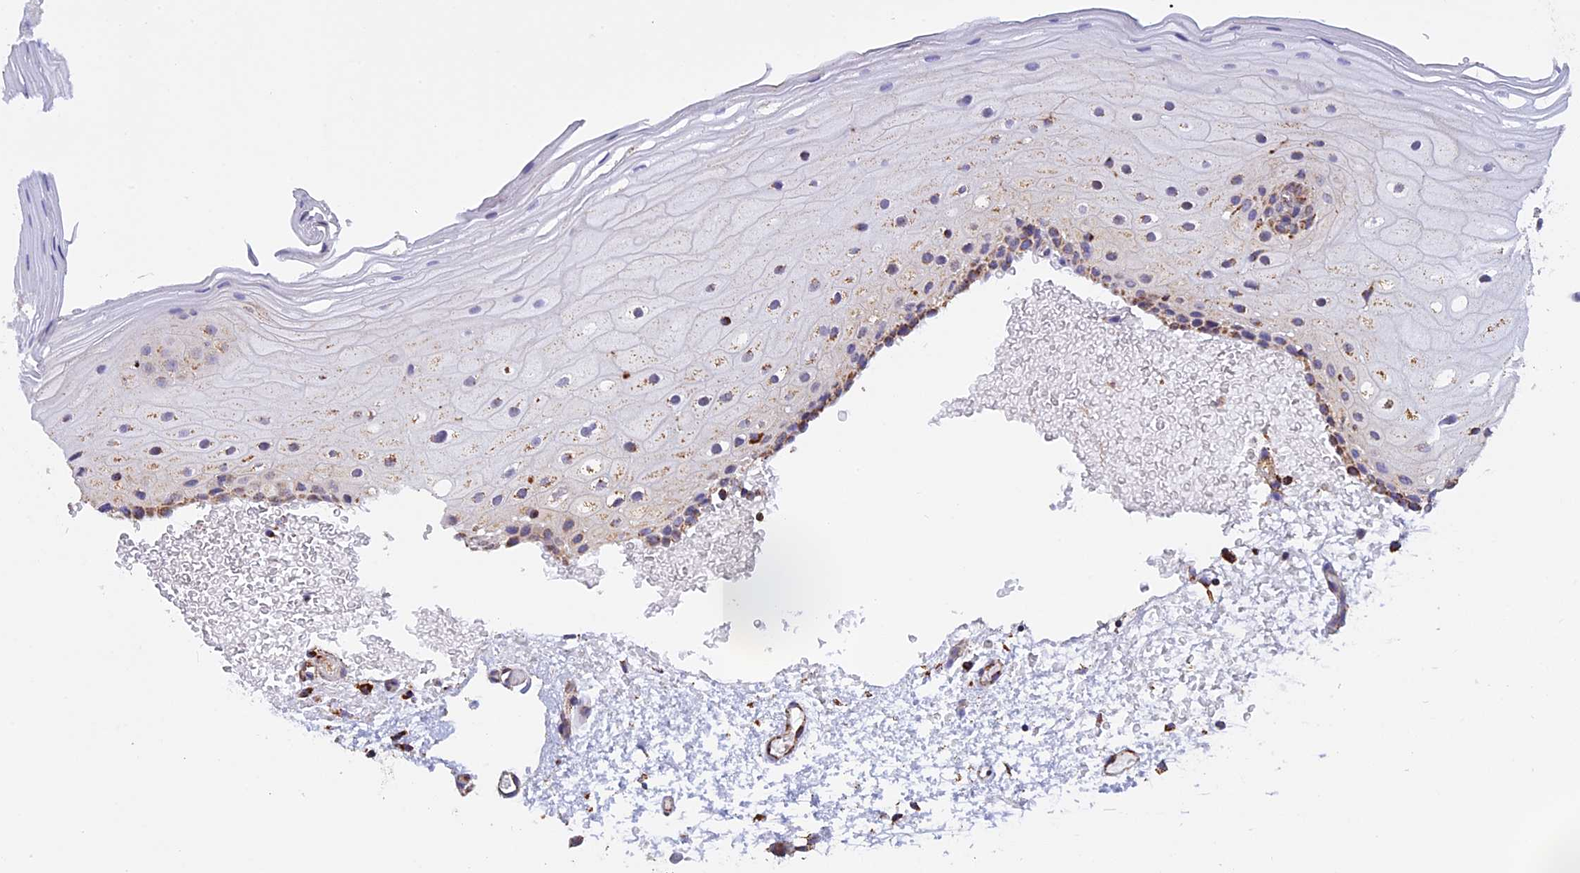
{"staining": {"intensity": "moderate", "quantity": "25%-75%", "location": "cytoplasmic/membranous"}, "tissue": "oral mucosa", "cell_type": "Squamous epithelial cells", "image_type": "normal", "snomed": [{"axis": "morphology", "description": "Normal tissue, NOS"}, {"axis": "topography", "description": "Oral tissue"}], "caption": "Protein expression analysis of normal oral mucosa shows moderate cytoplasmic/membranous expression in about 25%-75% of squamous epithelial cells. (Stains: DAB in brown, nuclei in blue, Microscopy: brightfield microscopy at high magnification).", "gene": "KCNG1", "patient": {"sex": "female", "age": 70}}